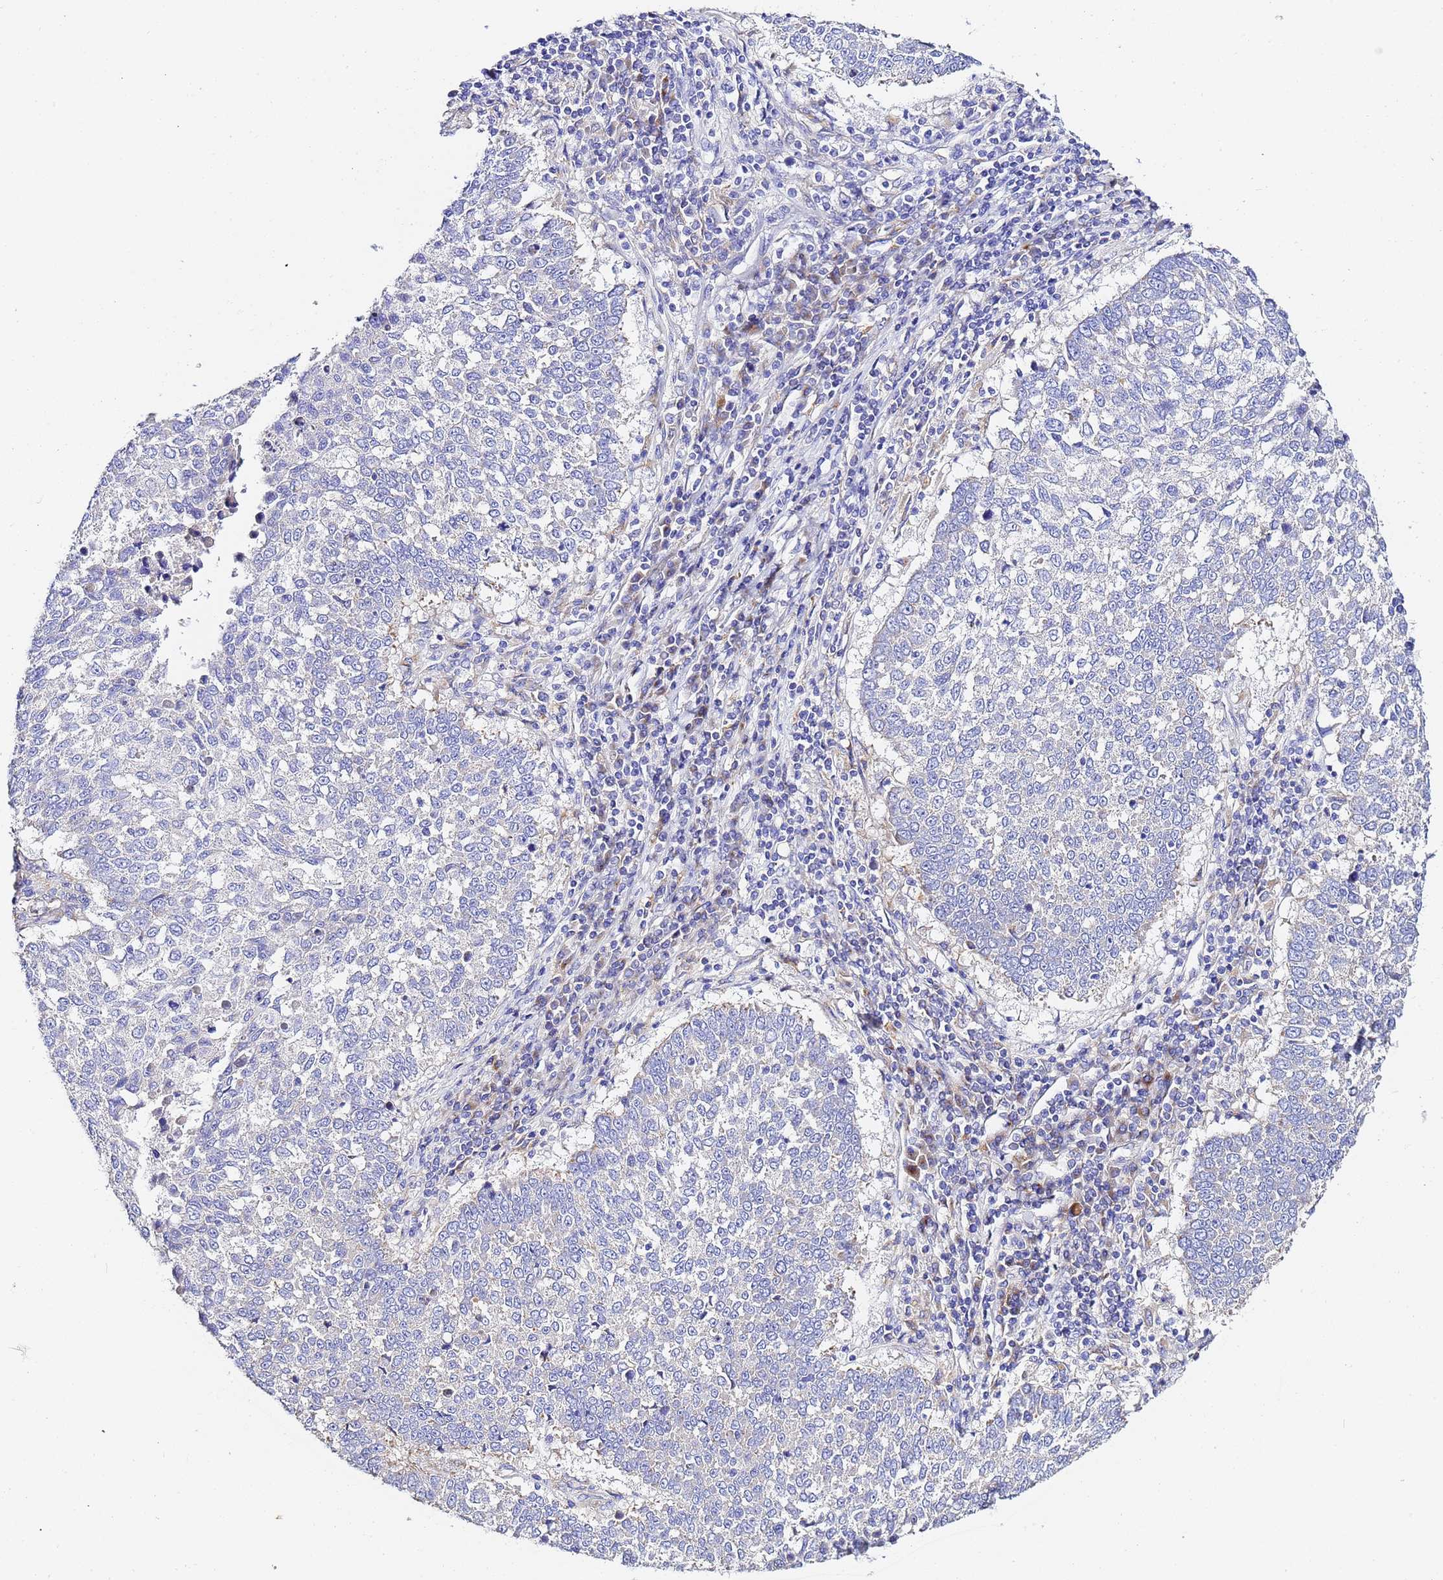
{"staining": {"intensity": "negative", "quantity": "none", "location": "none"}, "tissue": "lung cancer", "cell_type": "Tumor cells", "image_type": "cancer", "snomed": [{"axis": "morphology", "description": "Squamous cell carcinoma, NOS"}, {"axis": "topography", "description": "Lung"}], "caption": "An immunohistochemistry micrograph of lung cancer (squamous cell carcinoma) is shown. There is no staining in tumor cells of lung cancer (squamous cell carcinoma).", "gene": "VTI1B", "patient": {"sex": "male", "age": 73}}